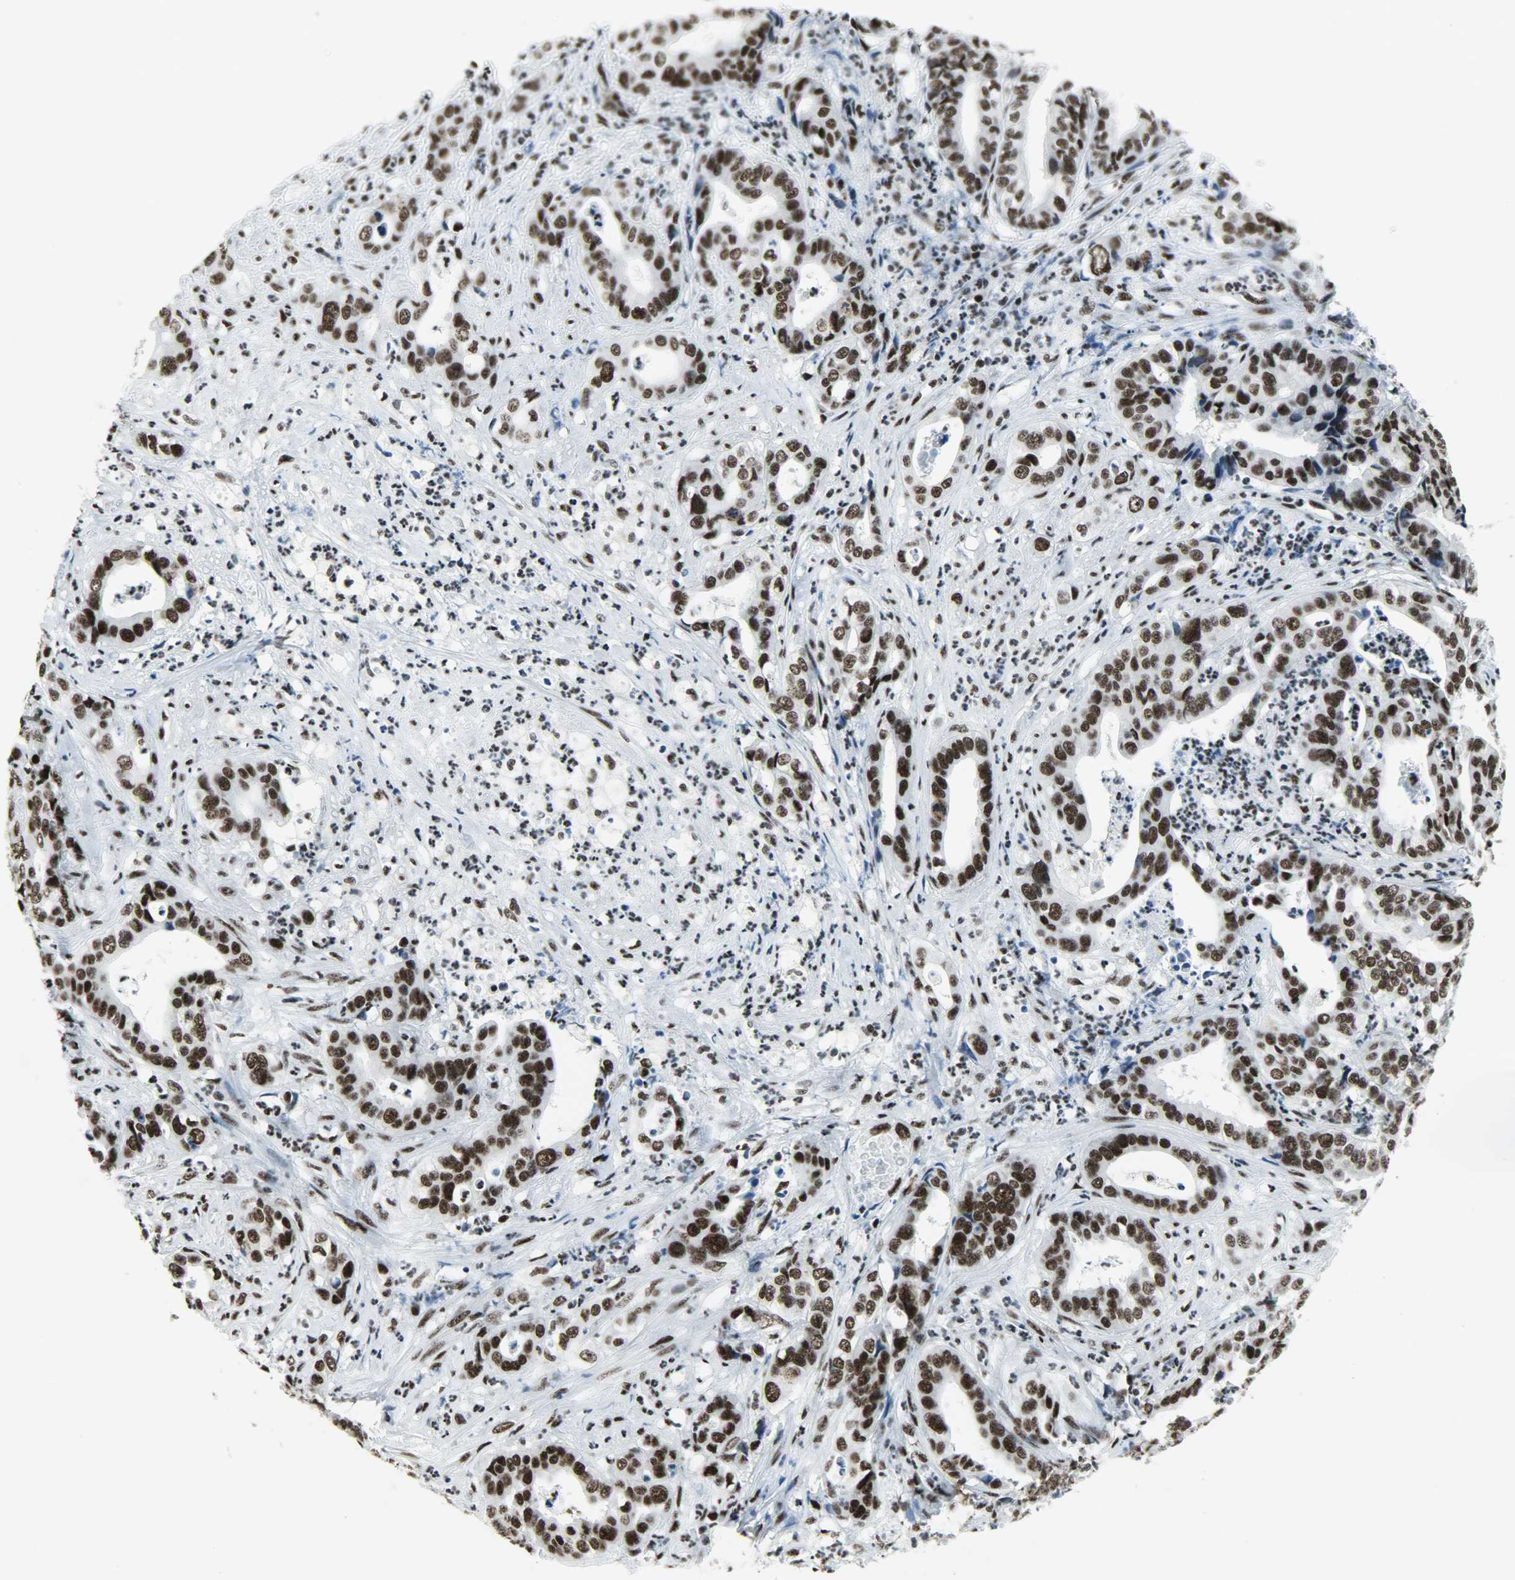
{"staining": {"intensity": "strong", "quantity": ">75%", "location": "nuclear"}, "tissue": "liver cancer", "cell_type": "Tumor cells", "image_type": "cancer", "snomed": [{"axis": "morphology", "description": "Cholangiocarcinoma"}, {"axis": "topography", "description": "Liver"}], "caption": "Protein expression analysis of human liver cancer (cholangiocarcinoma) reveals strong nuclear staining in about >75% of tumor cells.", "gene": "SNRPA", "patient": {"sex": "female", "age": 61}}